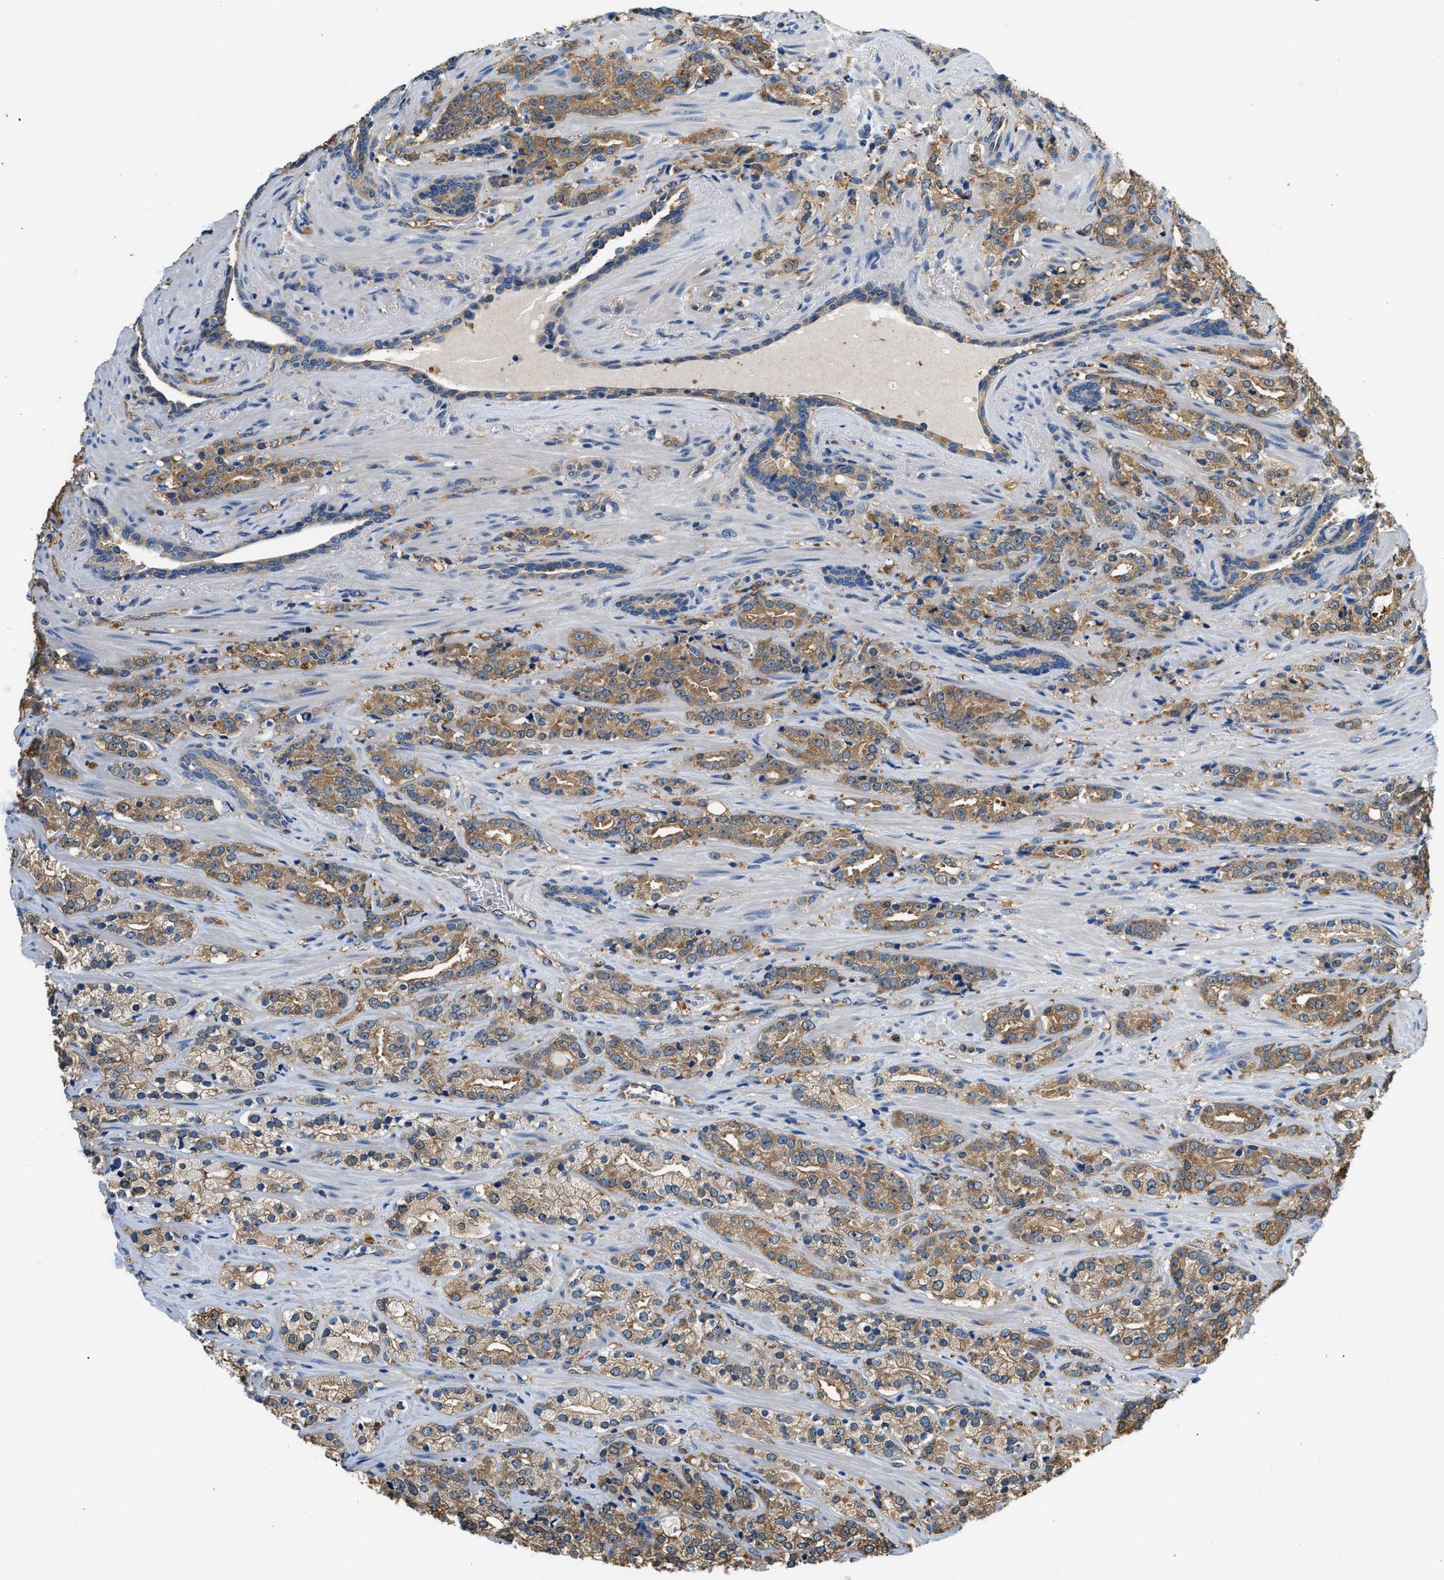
{"staining": {"intensity": "strong", "quantity": ">75%", "location": "cytoplasmic/membranous"}, "tissue": "prostate cancer", "cell_type": "Tumor cells", "image_type": "cancer", "snomed": [{"axis": "morphology", "description": "Adenocarcinoma, High grade"}, {"axis": "topography", "description": "Prostate"}], "caption": "High-grade adenocarcinoma (prostate) stained with a brown dye exhibits strong cytoplasmic/membranous positive expression in about >75% of tumor cells.", "gene": "PPP2R1B", "patient": {"sex": "male", "age": 71}}